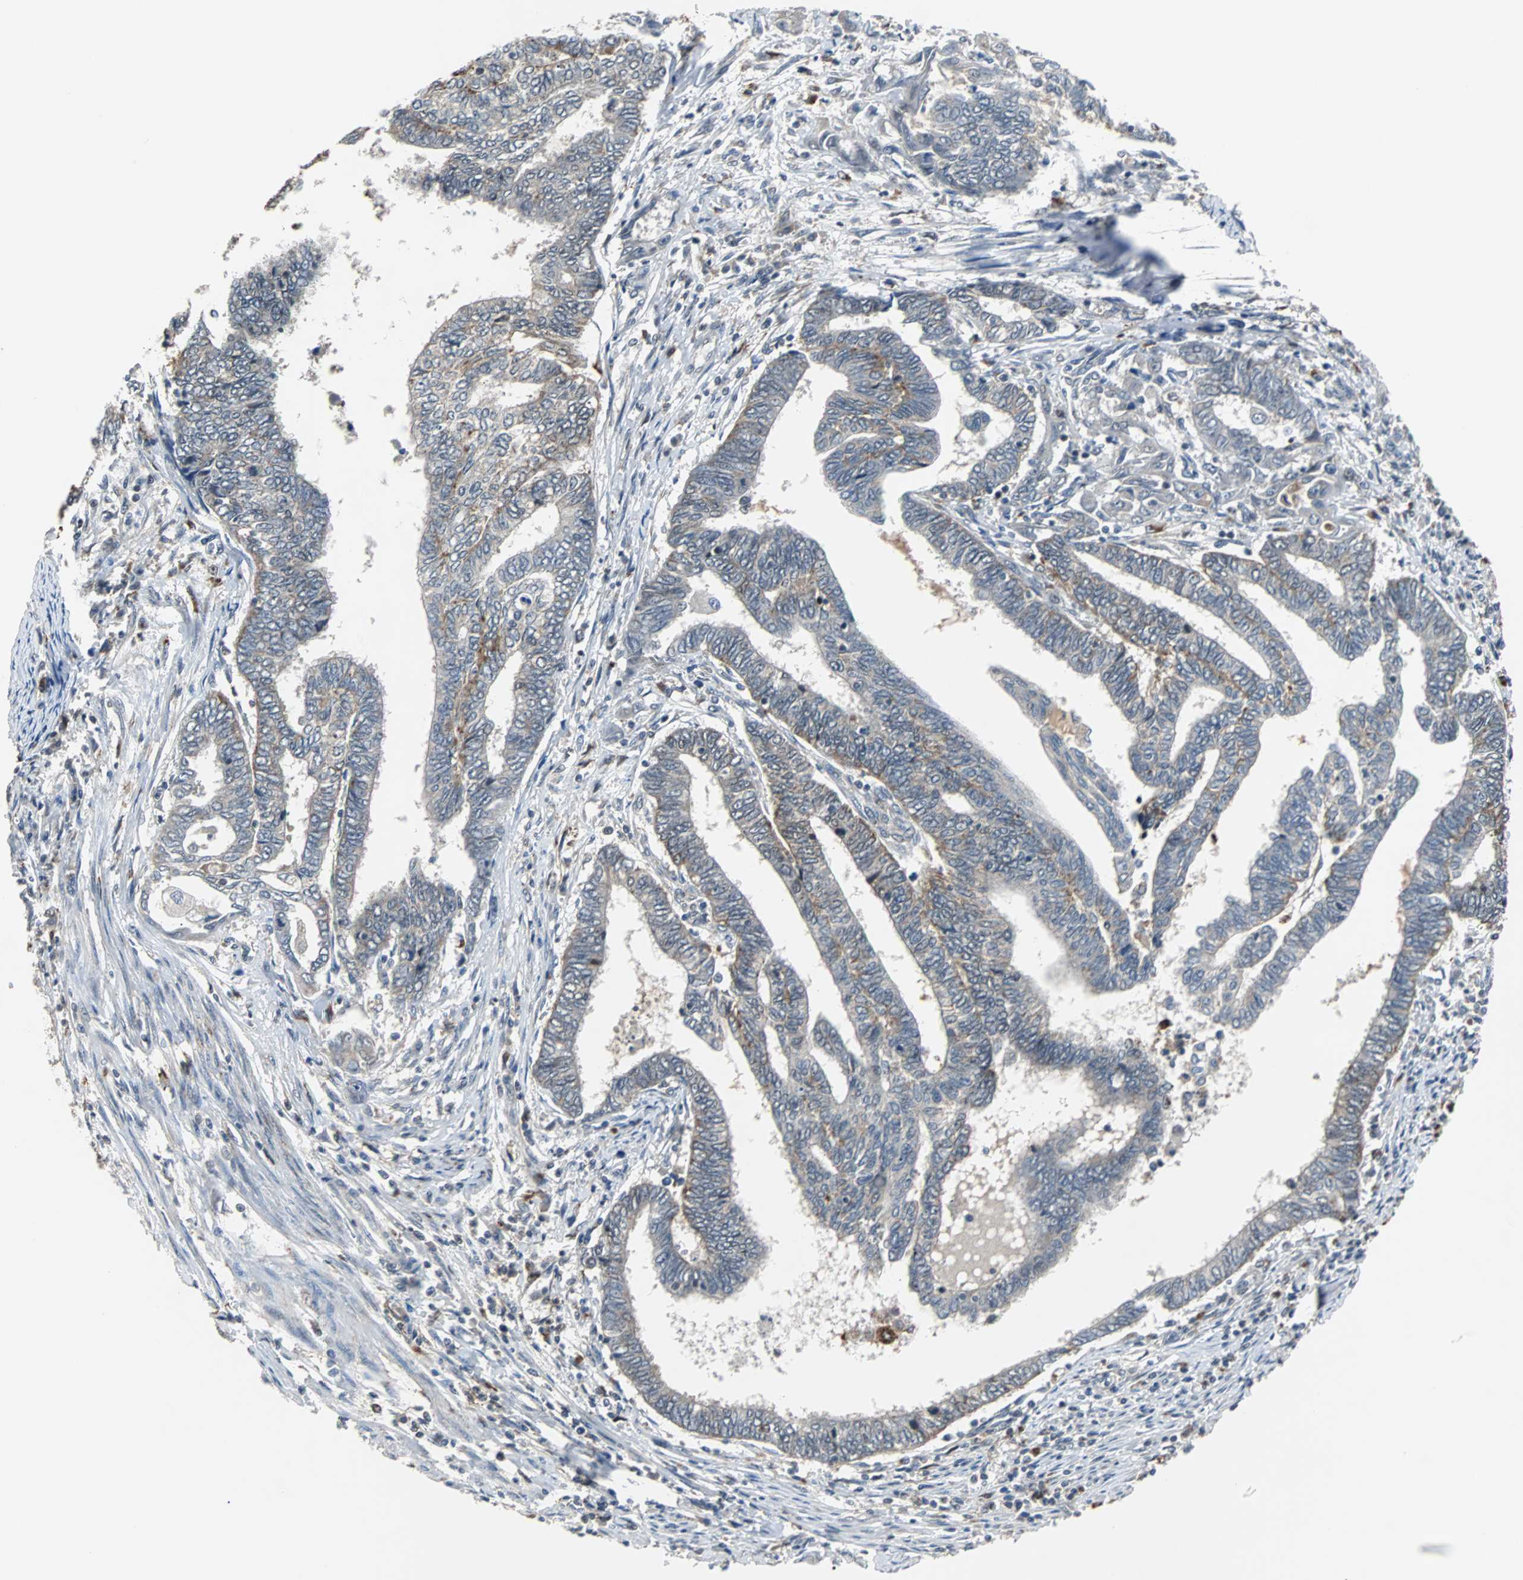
{"staining": {"intensity": "moderate", "quantity": "<25%", "location": "cytoplasmic/membranous"}, "tissue": "endometrial cancer", "cell_type": "Tumor cells", "image_type": "cancer", "snomed": [{"axis": "morphology", "description": "Adenocarcinoma, NOS"}, {"axis": "topography", "description": "Uterus"}, {"axis": "topography", "description": "Endometrium"}], "caption": "The histopathology image reveals a brown stain indicating the presence of a protein in the cytoplasmic/membranous of tumor cells in endometrial cancer (adenocarcinoma).", "gene": "HLX", "patient": {"sex": "female", "age": 70}}